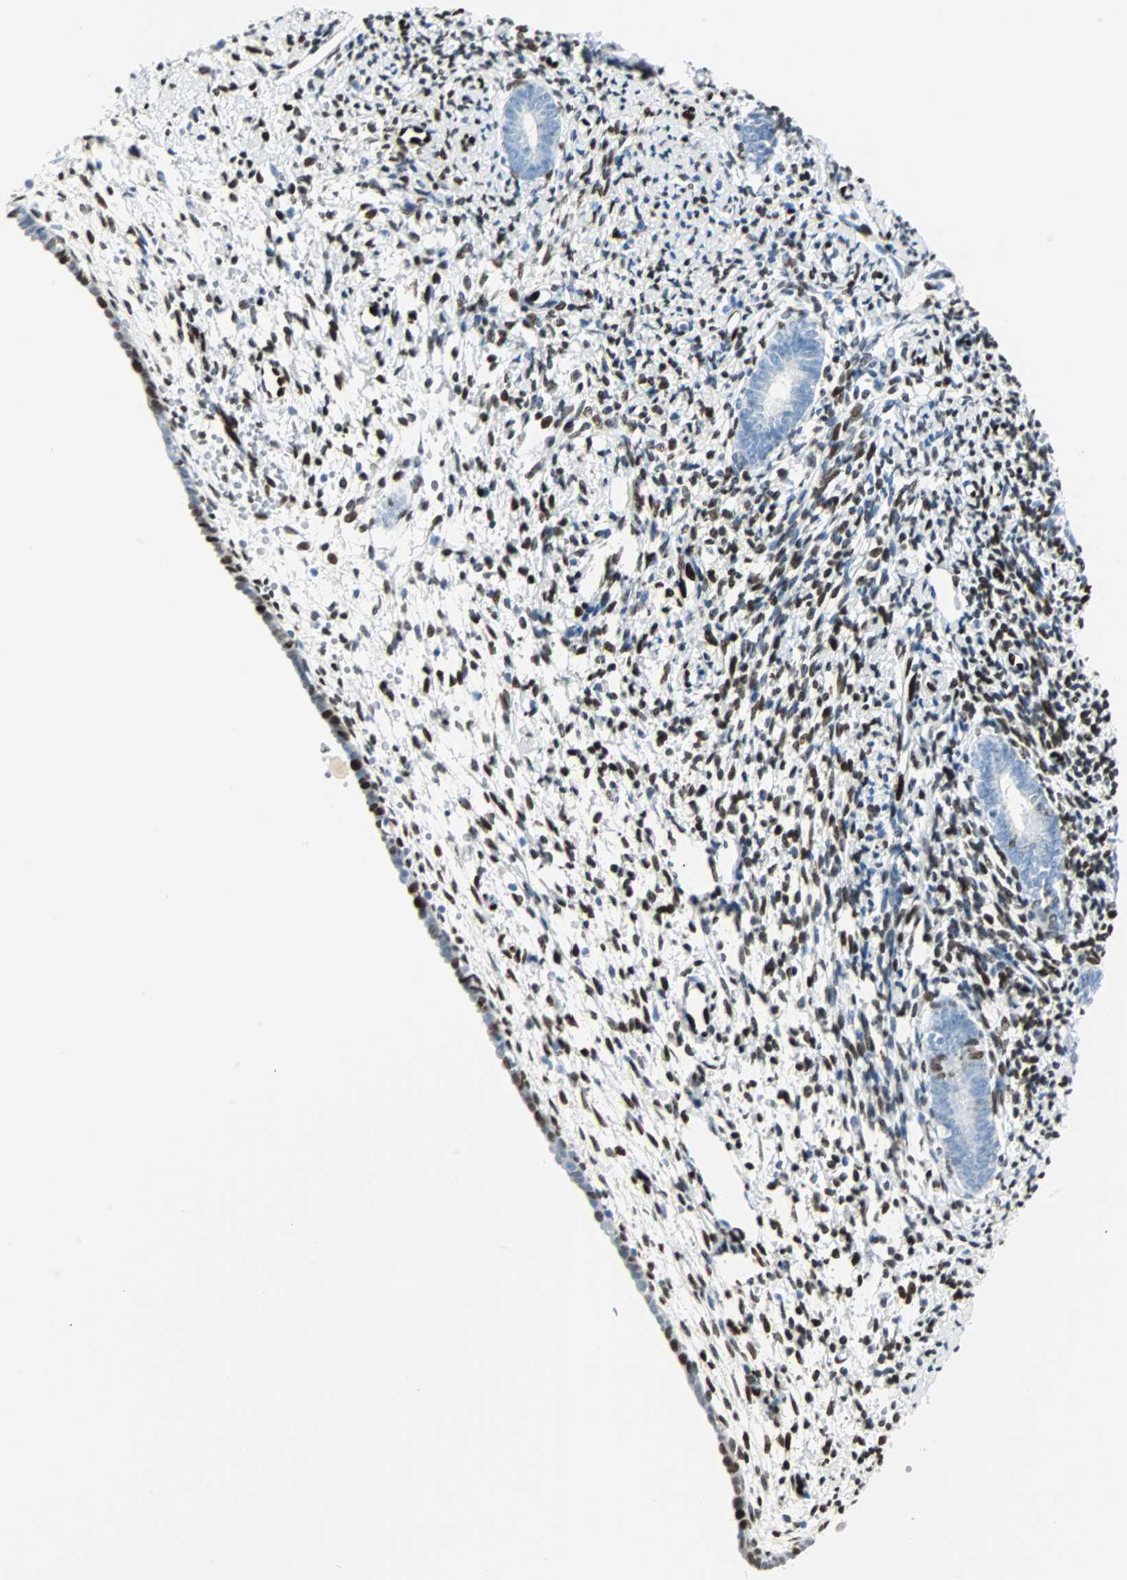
{"staining": {"intensity": "strong", "quantity": ">75%", "location": "nuclear"}, "tissue": "endometrium", "cell_type": "Cells in endometrial stroma", "image_type": "normal", "snomed": [{"axis": "morphology", "description": "Normal tissue, NOS"}, {"axis": "topography", "description": "Endometrium"}], "caption": "Approximately >75% of cells in endometrial stroma in normal human endometrium display strong nuclear protein positivity as visualized by brown immunohistochemical staining.", "gene": "IL33", "patient": {"sex": "female", "age": 71}}